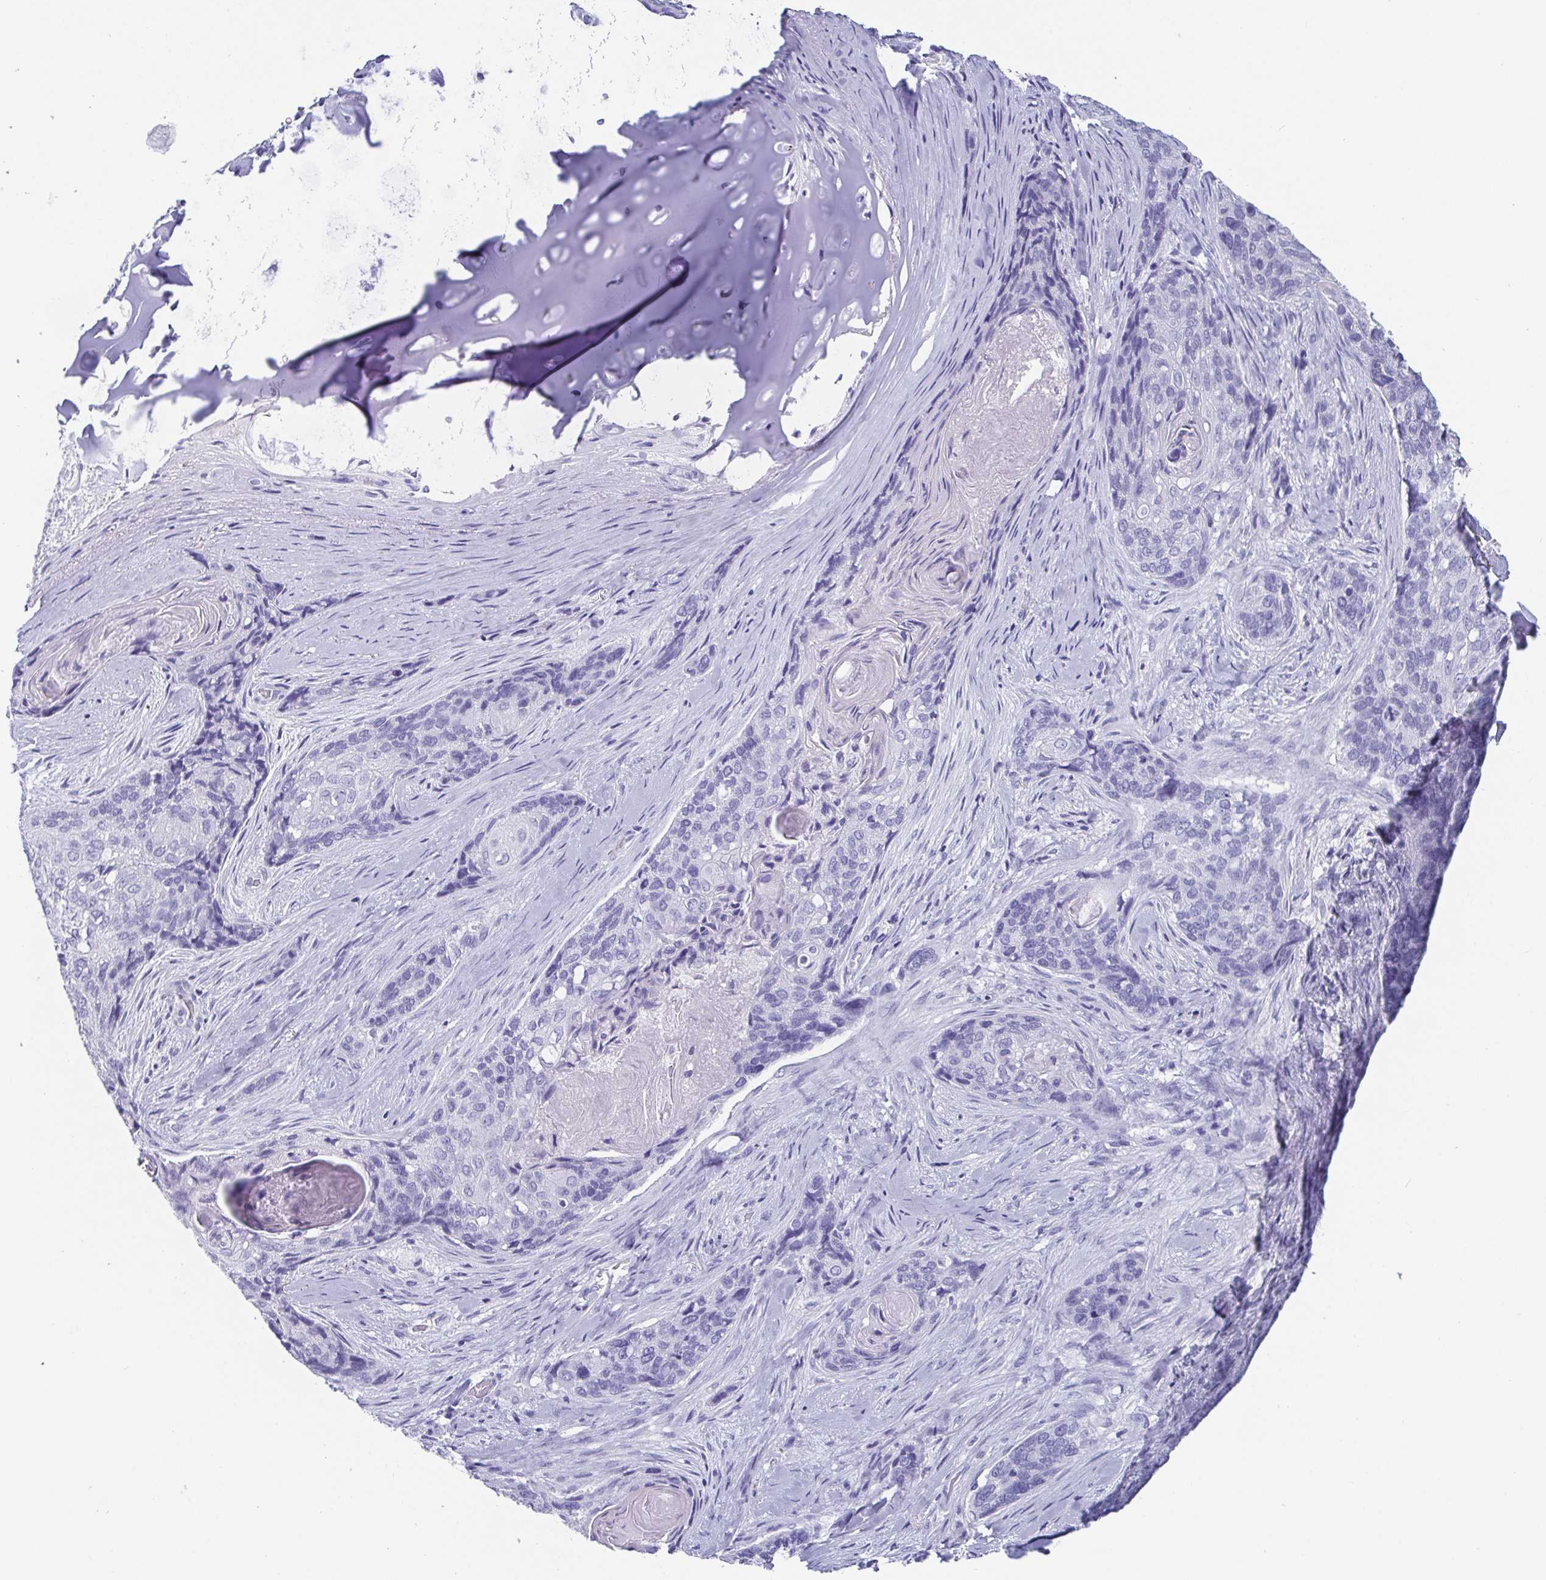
{"staining": {"intensity": "negative", "quantity": "none", "location": "none"}, "tissue": "lung cancer", "cell_type": "Tumor cells", "image_type": "cancer", "snomed": [{"axis": "morphology", "description": "Squamous cell carcinoma, NOS"}, {"axis": "morphology", "description": "Squamous cell carcinoma, metastatic, NOS"}, {"axis": "topography", "description": "Lymph node"}, {"axis": "topography", "description": "Lung"}], "caption": "IHC of human lung cancer shows no expression in tumor cells.", "gene": "SCGN", "patient": {"sex": "male", "age": 41}}